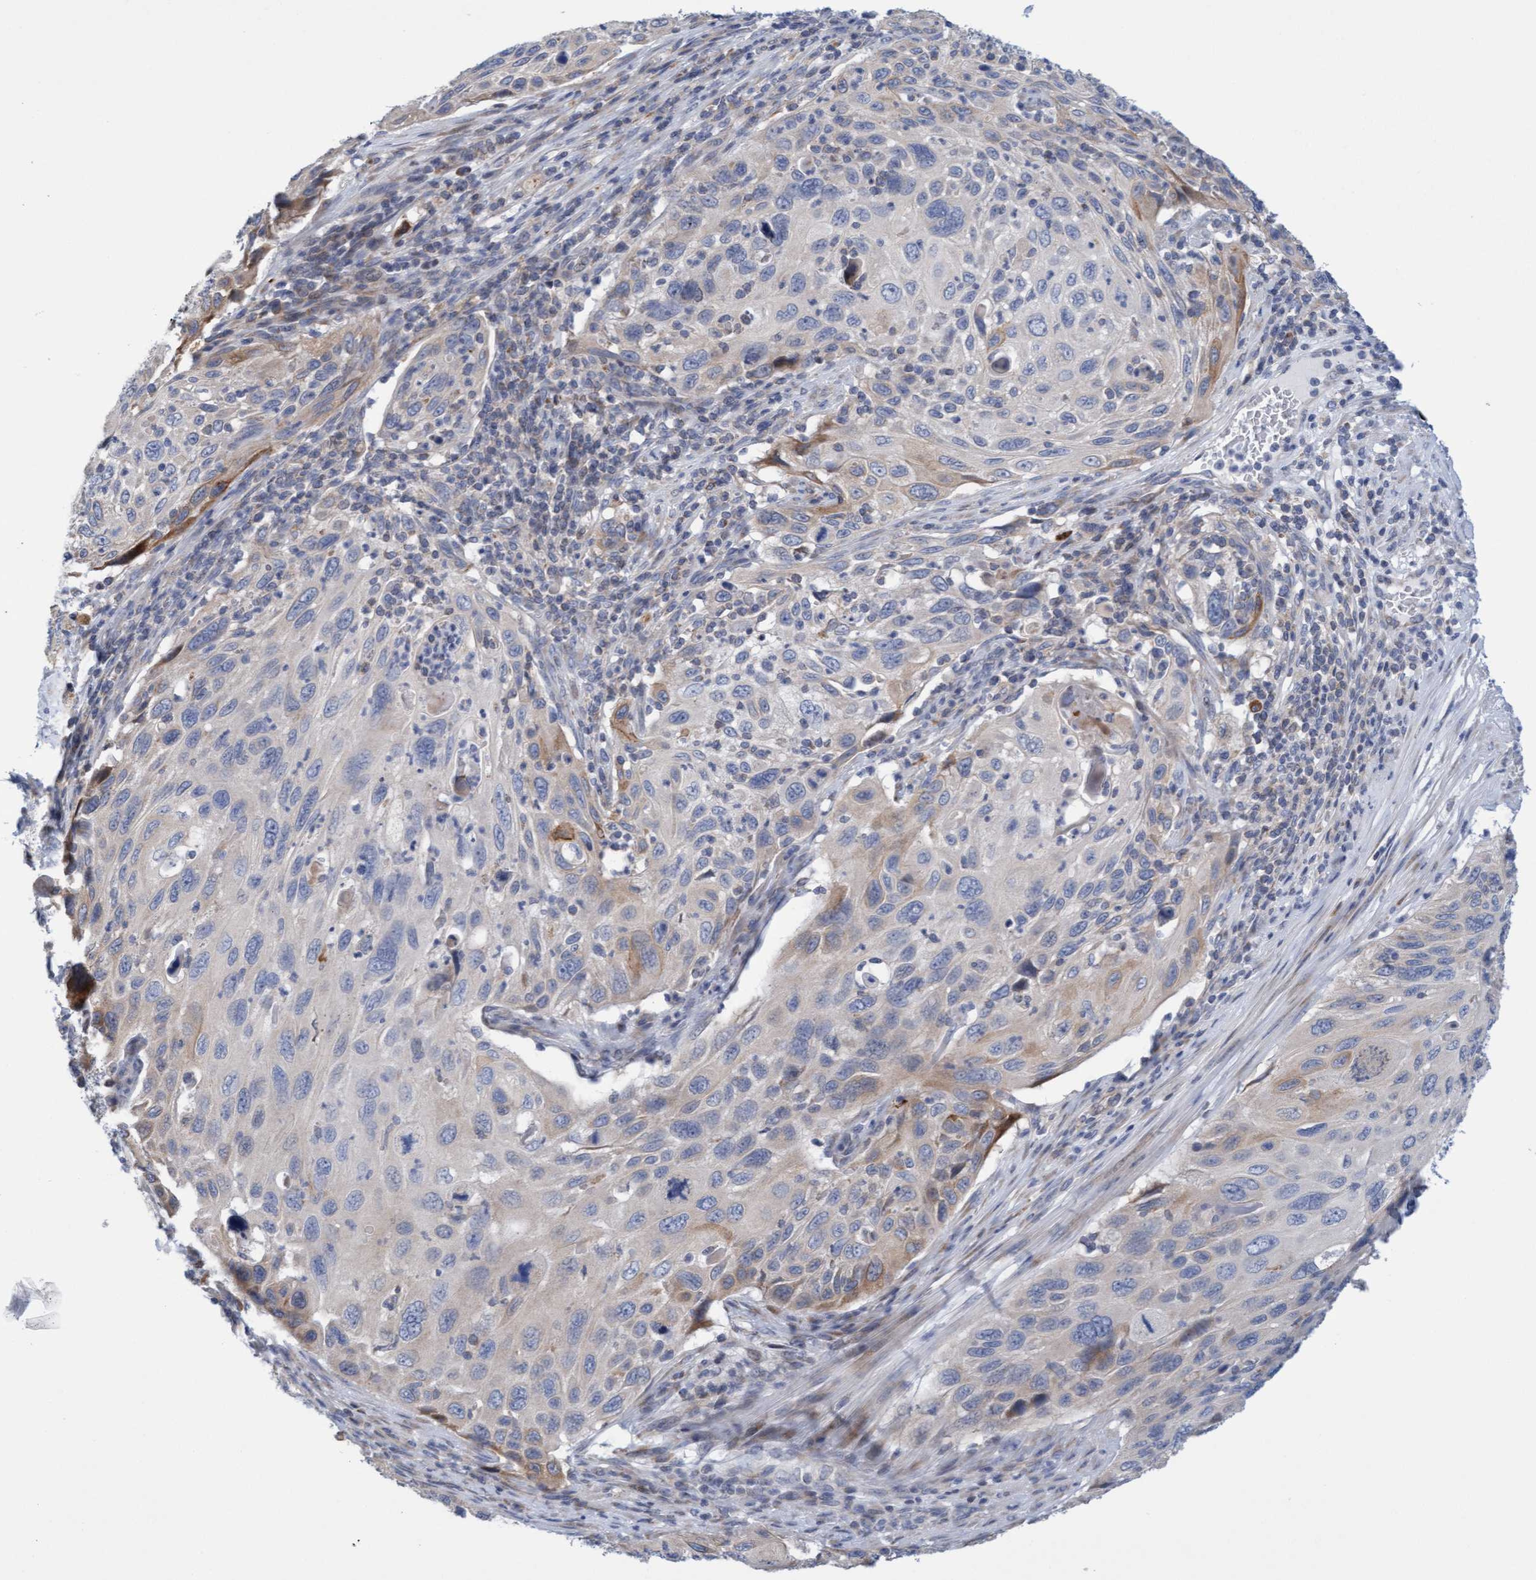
{"staining": {"intensity": "weak", "quantity": "<25%", "location": "cytoplasmic/membranous"}, "tissue": "cervical cancer", "cell_type": "Tumor cells", "image_type": "cancer", "snomed": [{"axis": "morphology", "description": "Squamous cell carcinoma, NOS"}, {"axis": "topography", "description": "Cervix"}], "caption": "This is an immunohistochemistry (IHC) micrograph of cervical cancer. There is no expression in tumor cells.", "gene": "SLC28A3", "patient": {"sex": "female", "age": 70}}